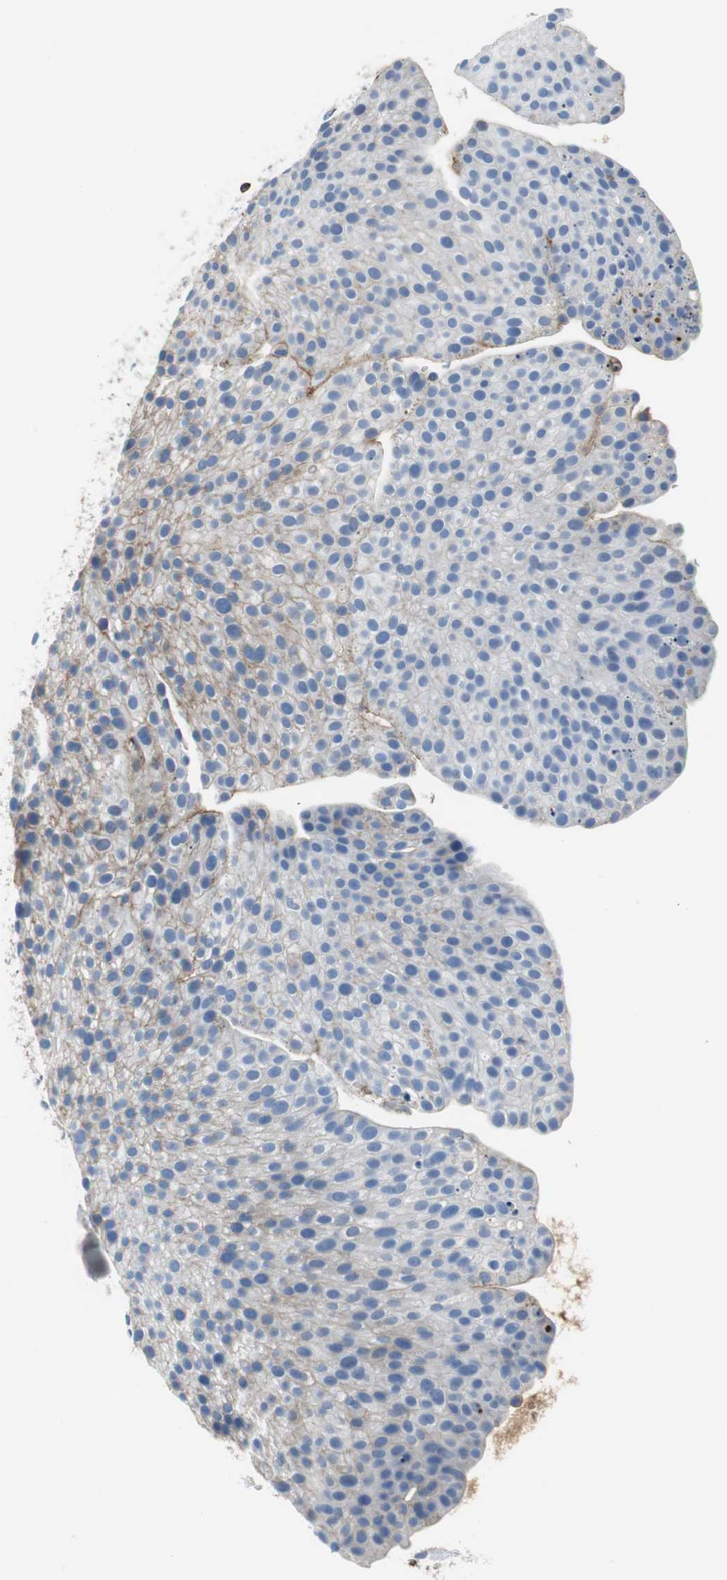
{"staining": {"intensity": "negative", "quantity": "none", "location": "none"}, "tissue": "urothelial cancer", "cell_type": "Tumor cells", "image_type": "cancer", "snomed": [{"axis": "morphology", "description": "Urothelial carcinoma, Low grade"}, {"axis": "topography", "description": "Smooth muscle"}, {"axis": "topography", "description": "Urinary bladder"}], "caption": "The IHC micrograph has no significant positivity in tumor cells of low-grade urothelial carcinoma tissue. (DAB (3,3'-diaminobenzidine) IHC with hematoxylin counter stain).", "gene": "APCS", "patient": {"sex": "male", "age": 60}}